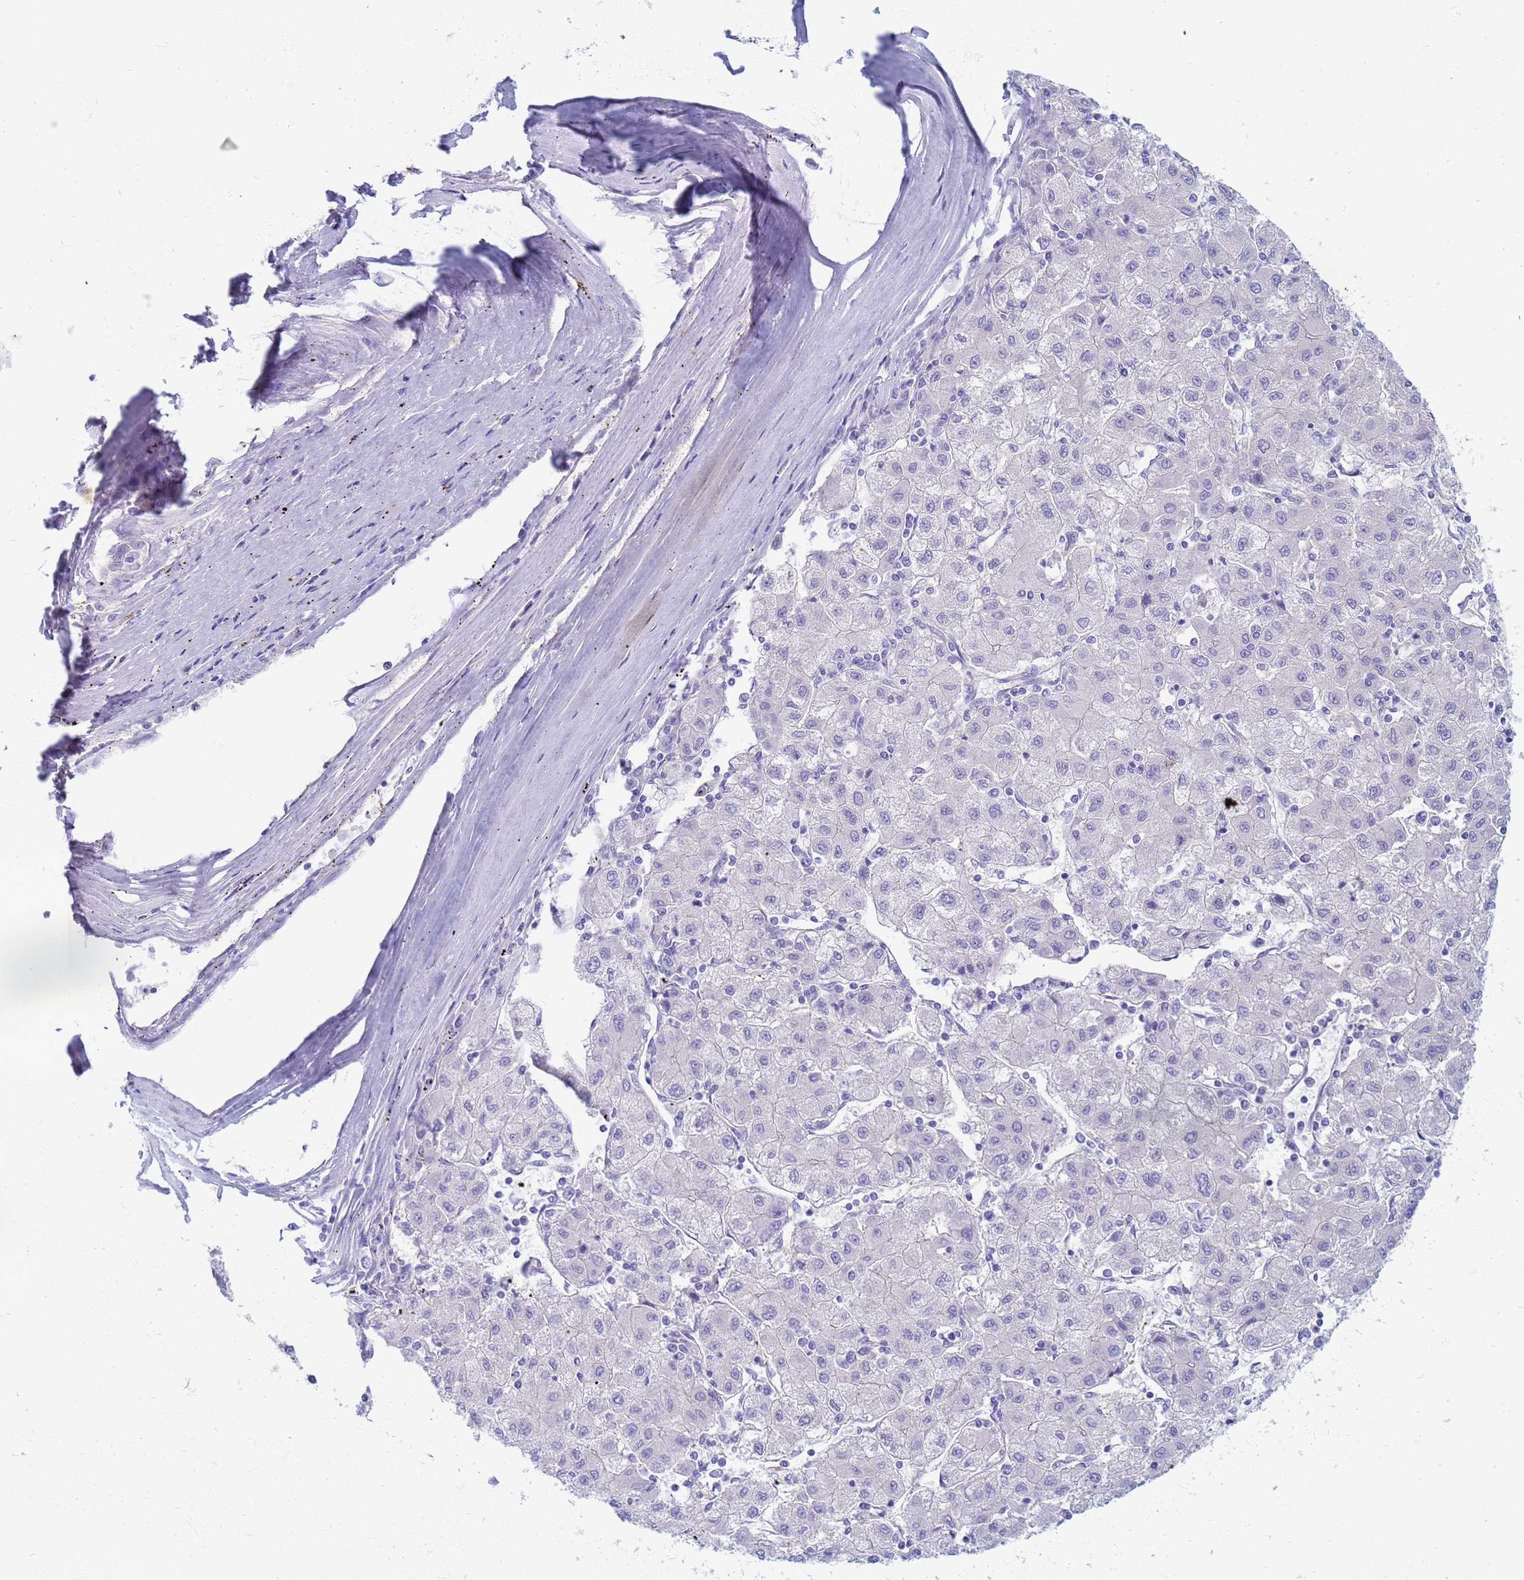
{"staining": {"intensity": "negative", "quantity": "none", "location": "none"}, "tissue": "liver cancer", "cell_type": "Tumor cells", "image_type": "cancer", "snomed": [{"axis": "morphology", "description": "Carcinoma, Hepatocellular, NOS"}, {"axis": "topography", "description": "Liver"}], "caption": "DAB immunohistochemical staining of liver cancer (hepatocellular carcinoma) reveals no significant staining in tumor cells.", "gene": "EEA1", "patient": {"sex": "male", "age": 72}}